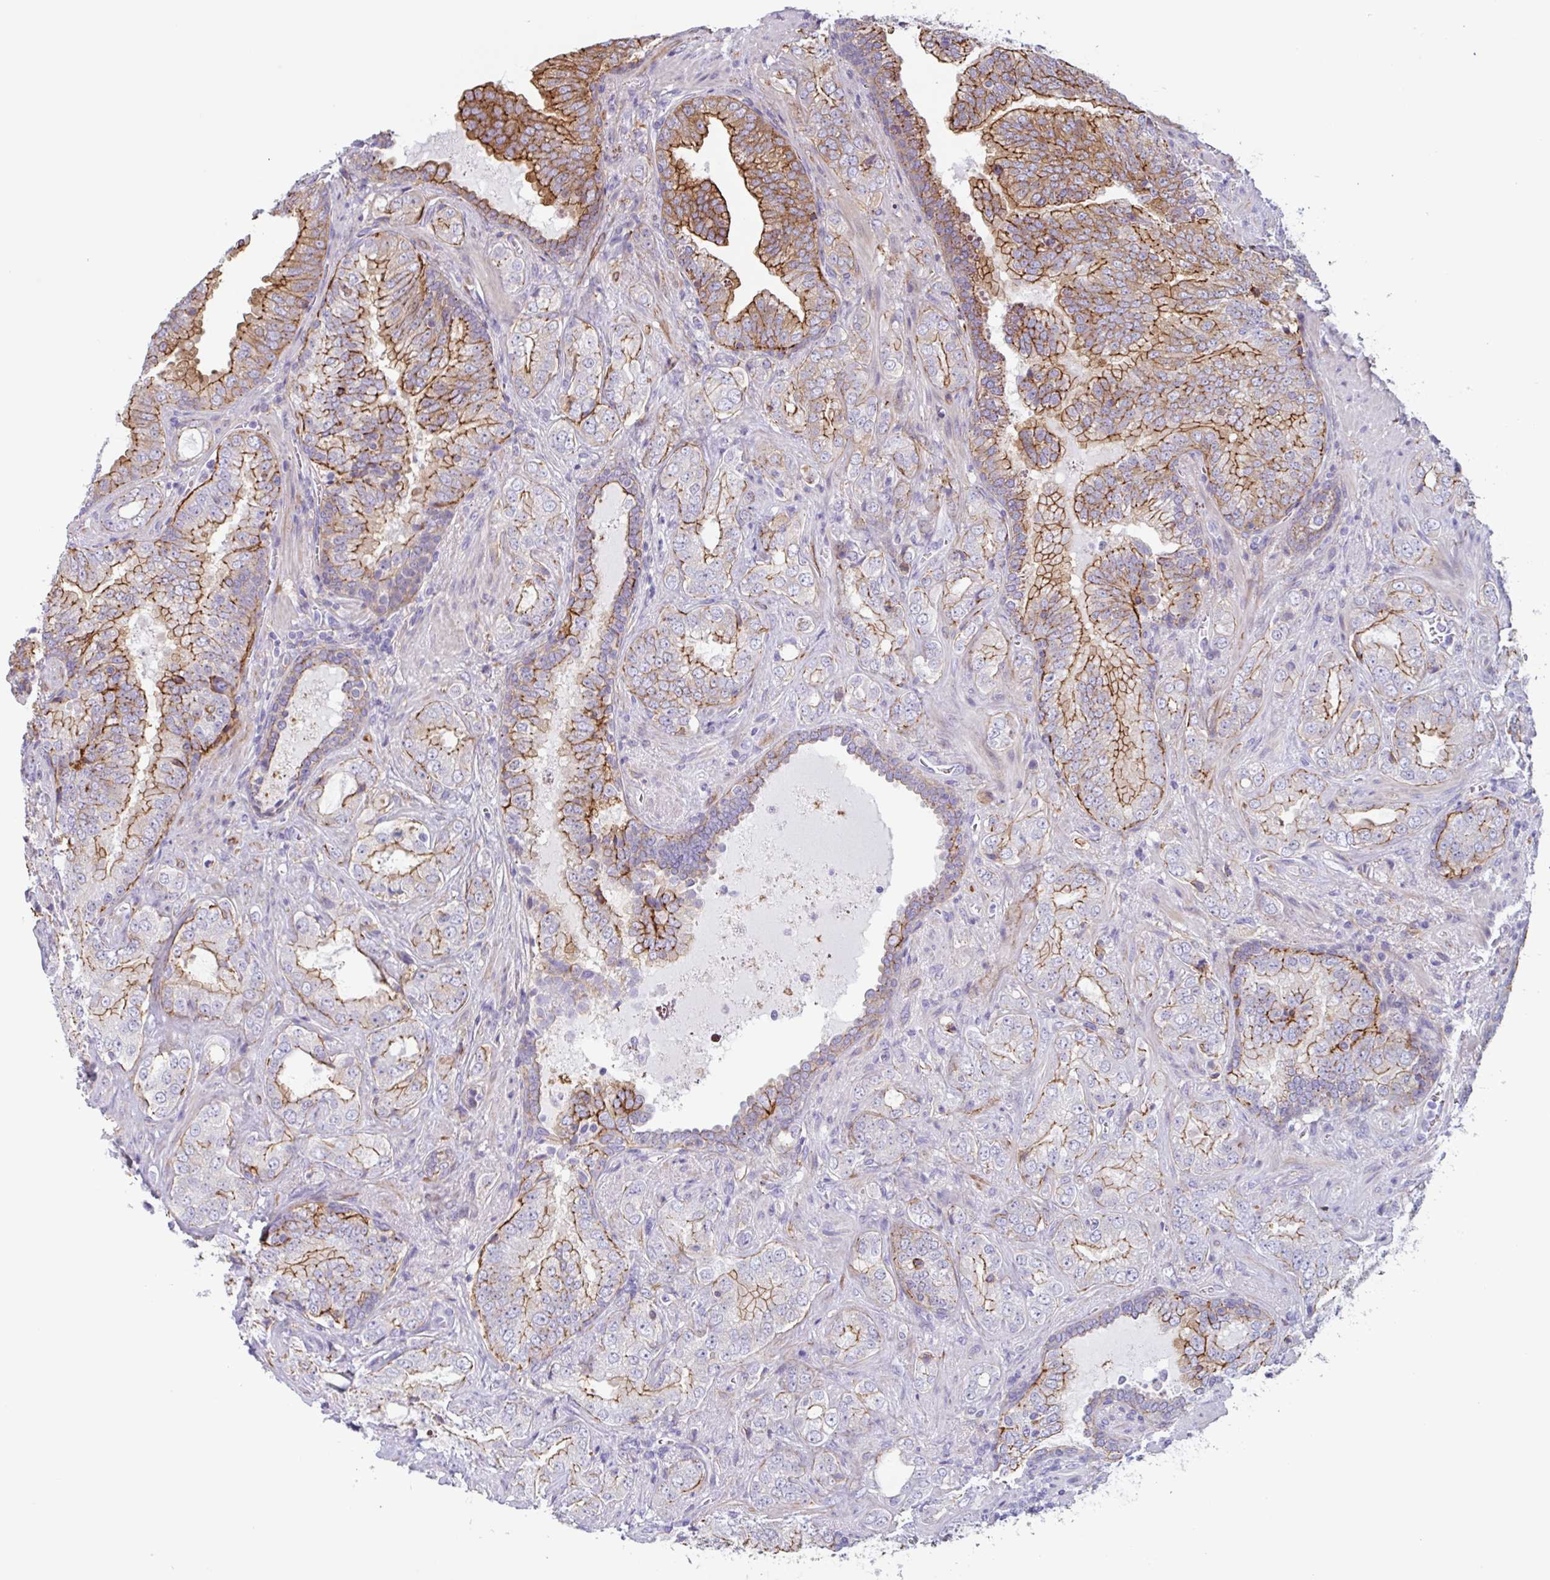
{"staining": {"intensity": "strong", "quantity": "<25%", "location": "cytoplasmic/membranous"}, "tissue": "prostate cancer", "cell_type": "Tumor cells", "image_type": "cancer", "snomed": [{"axis": "morphology", "description": "Adenocarcinoma, High grade"}, {"axis": "topography", "description": "Prostate"}], "caption": "Brown immunohistochemical staining in human prostate cancer (adenocarcinoma (high-grade)) shows strong cytoplasmic/membranous expression in approximately <25% of tumor cells.", "gene": "MYH10", "patient": {"sex": "male", "age": 67}}